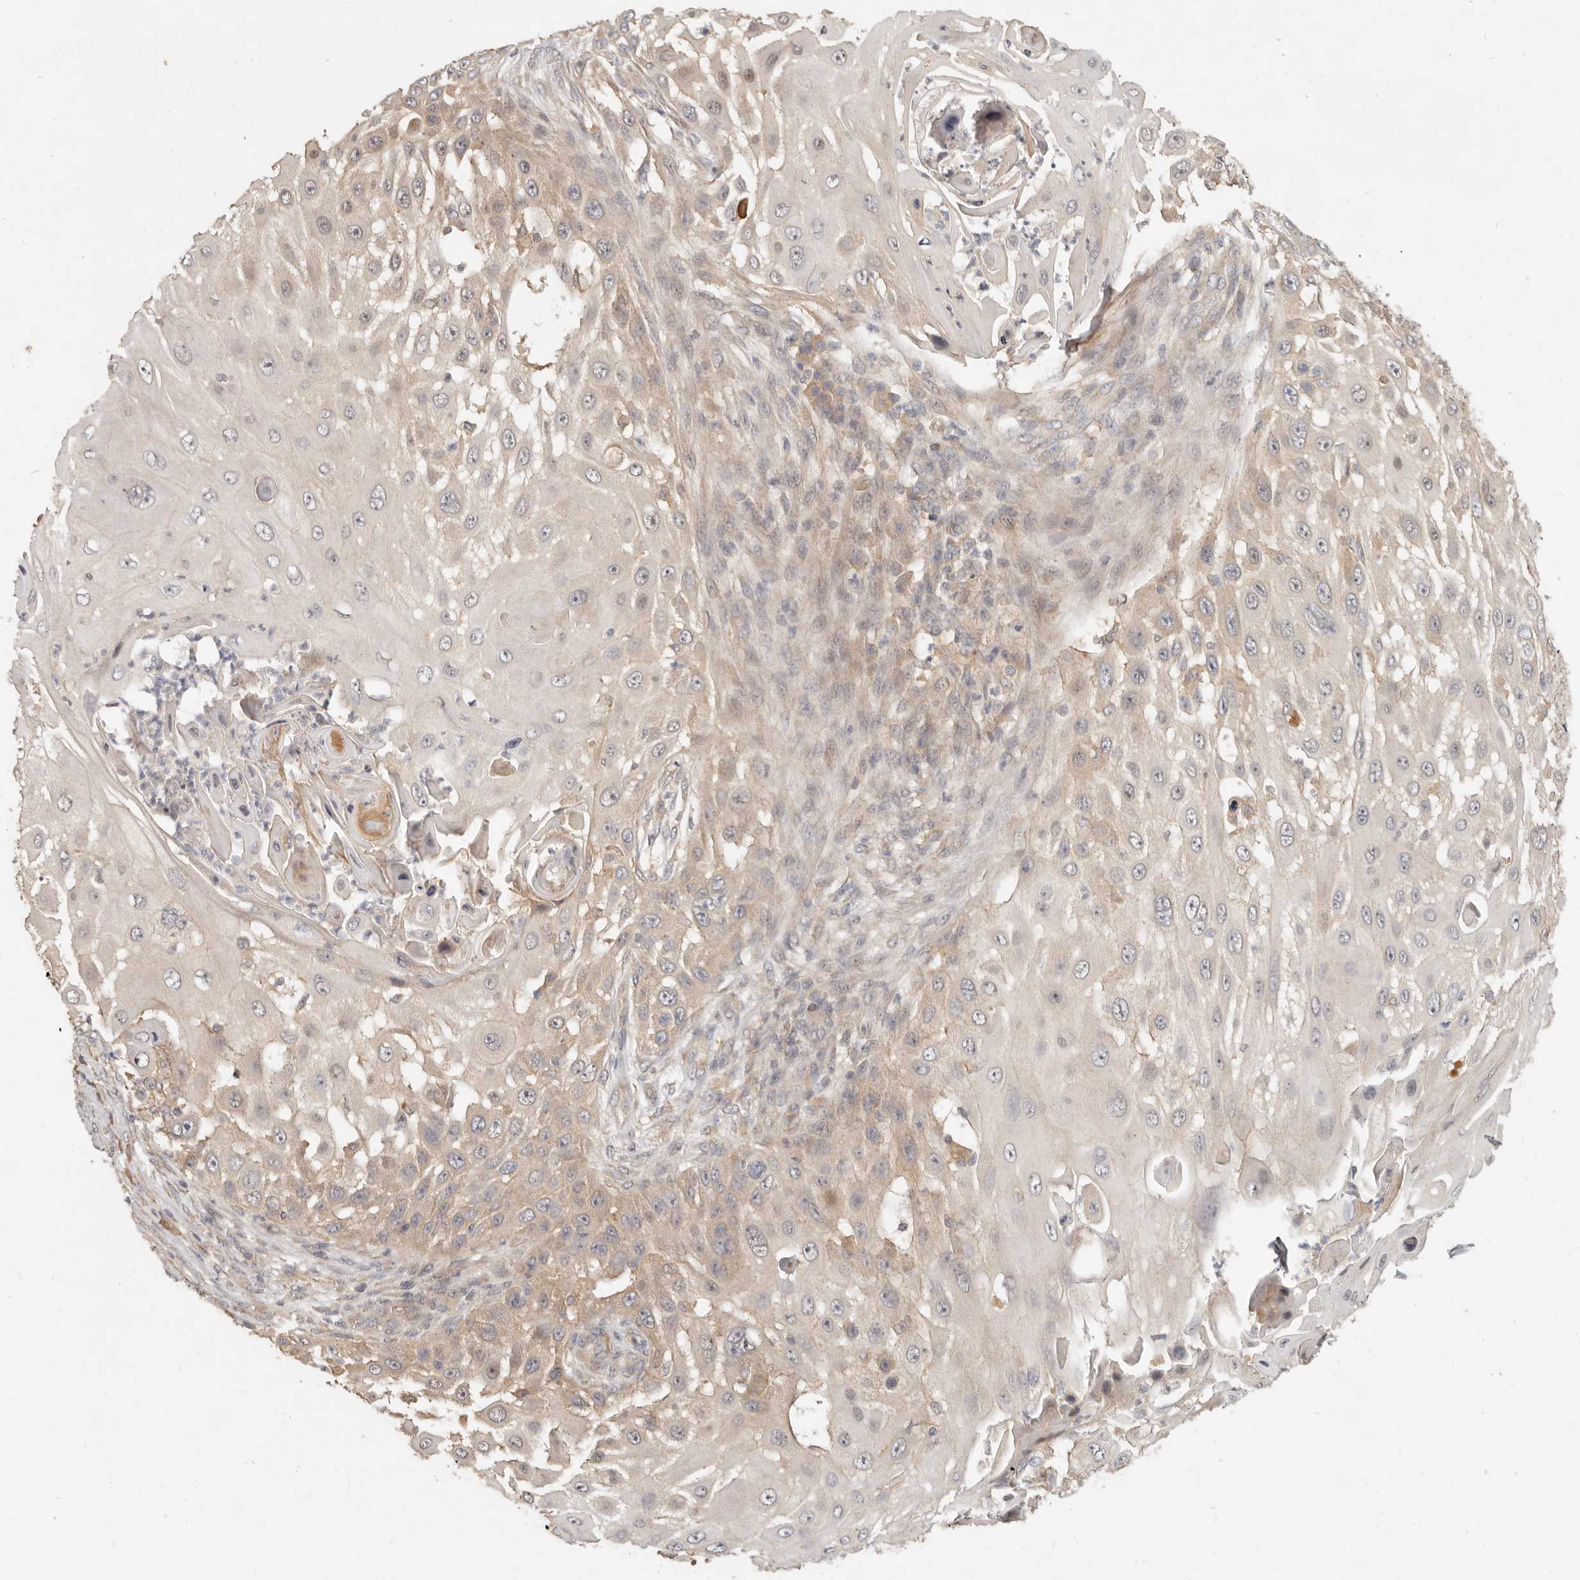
{"staining": {"intensity": "weak", "quantity": "25%-75%", "location": "cytoplasmic/membranous"}, "tissue": "skin cancer", "cell_type": "Tumor cells", "image_type": "cancer", "snomed": [{"axis": "morphology", "description": "Squamous cell carcinoma, NOS"}, {"axis": "topography", "description": "Skin"}], "caption": "Immunohistochemical staining of human squamous cell carcinoma (skin) exhibits low levels of weak cytoplasmic/membranous positivity in approximately 25%-75% of tumor cells. Nuclei are stained in blue.", "gene": "VIPR1", "patient": {"sex": "female", "age": 44}}